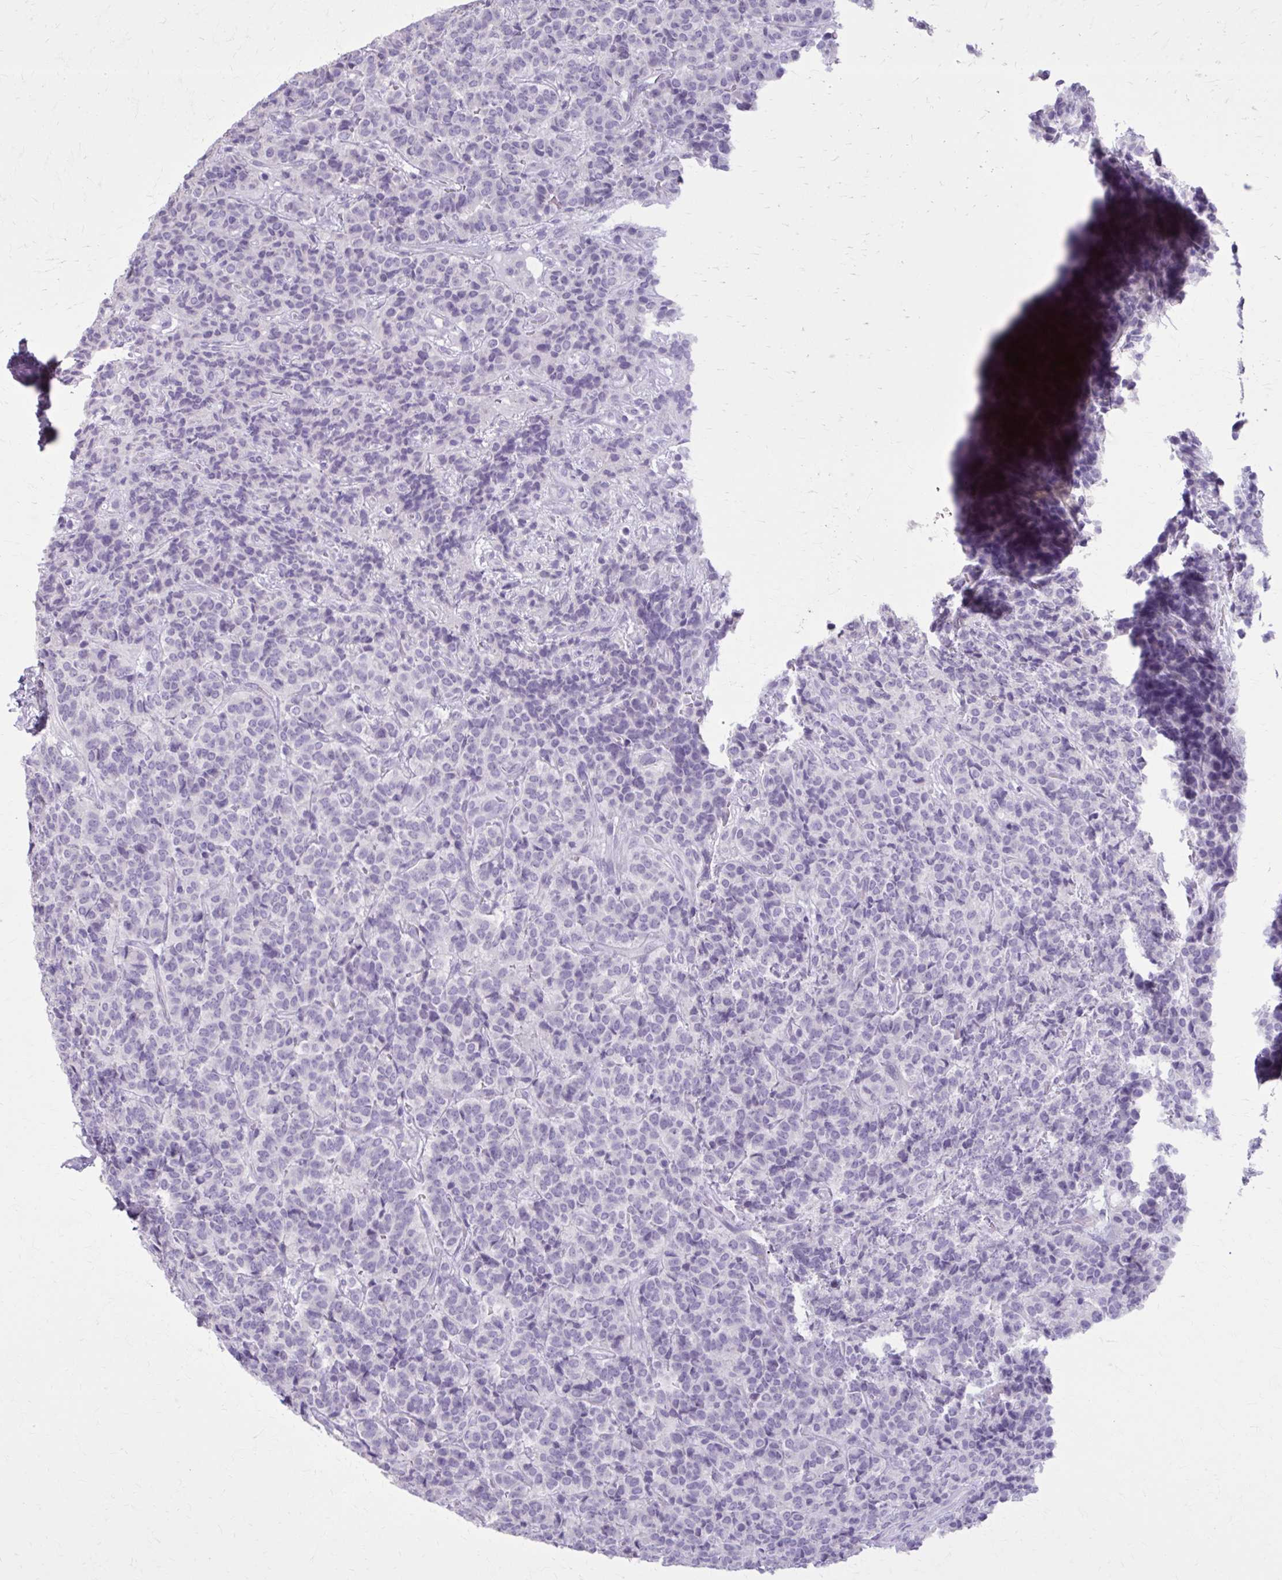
{"staining": {"intensity": "negative", "quantity": "none", "location": "none"}, "tissue": "carcinoid", "cell_type": "Tumor cells", "image_type": "cancer", "snomed": [{"axis": "morphology", "description": "Carcinoid, malignant, NOS"}, {"axis": "topography", "description": "Pancreas"}], "caption": "DAB (3,3'-diaminobenzidine) immunohistochemical staining of carcinoid reveals no significant expression in tumor cells.", "gene": "OR4B1", "patient": {"sex": "male", "age": 36}}